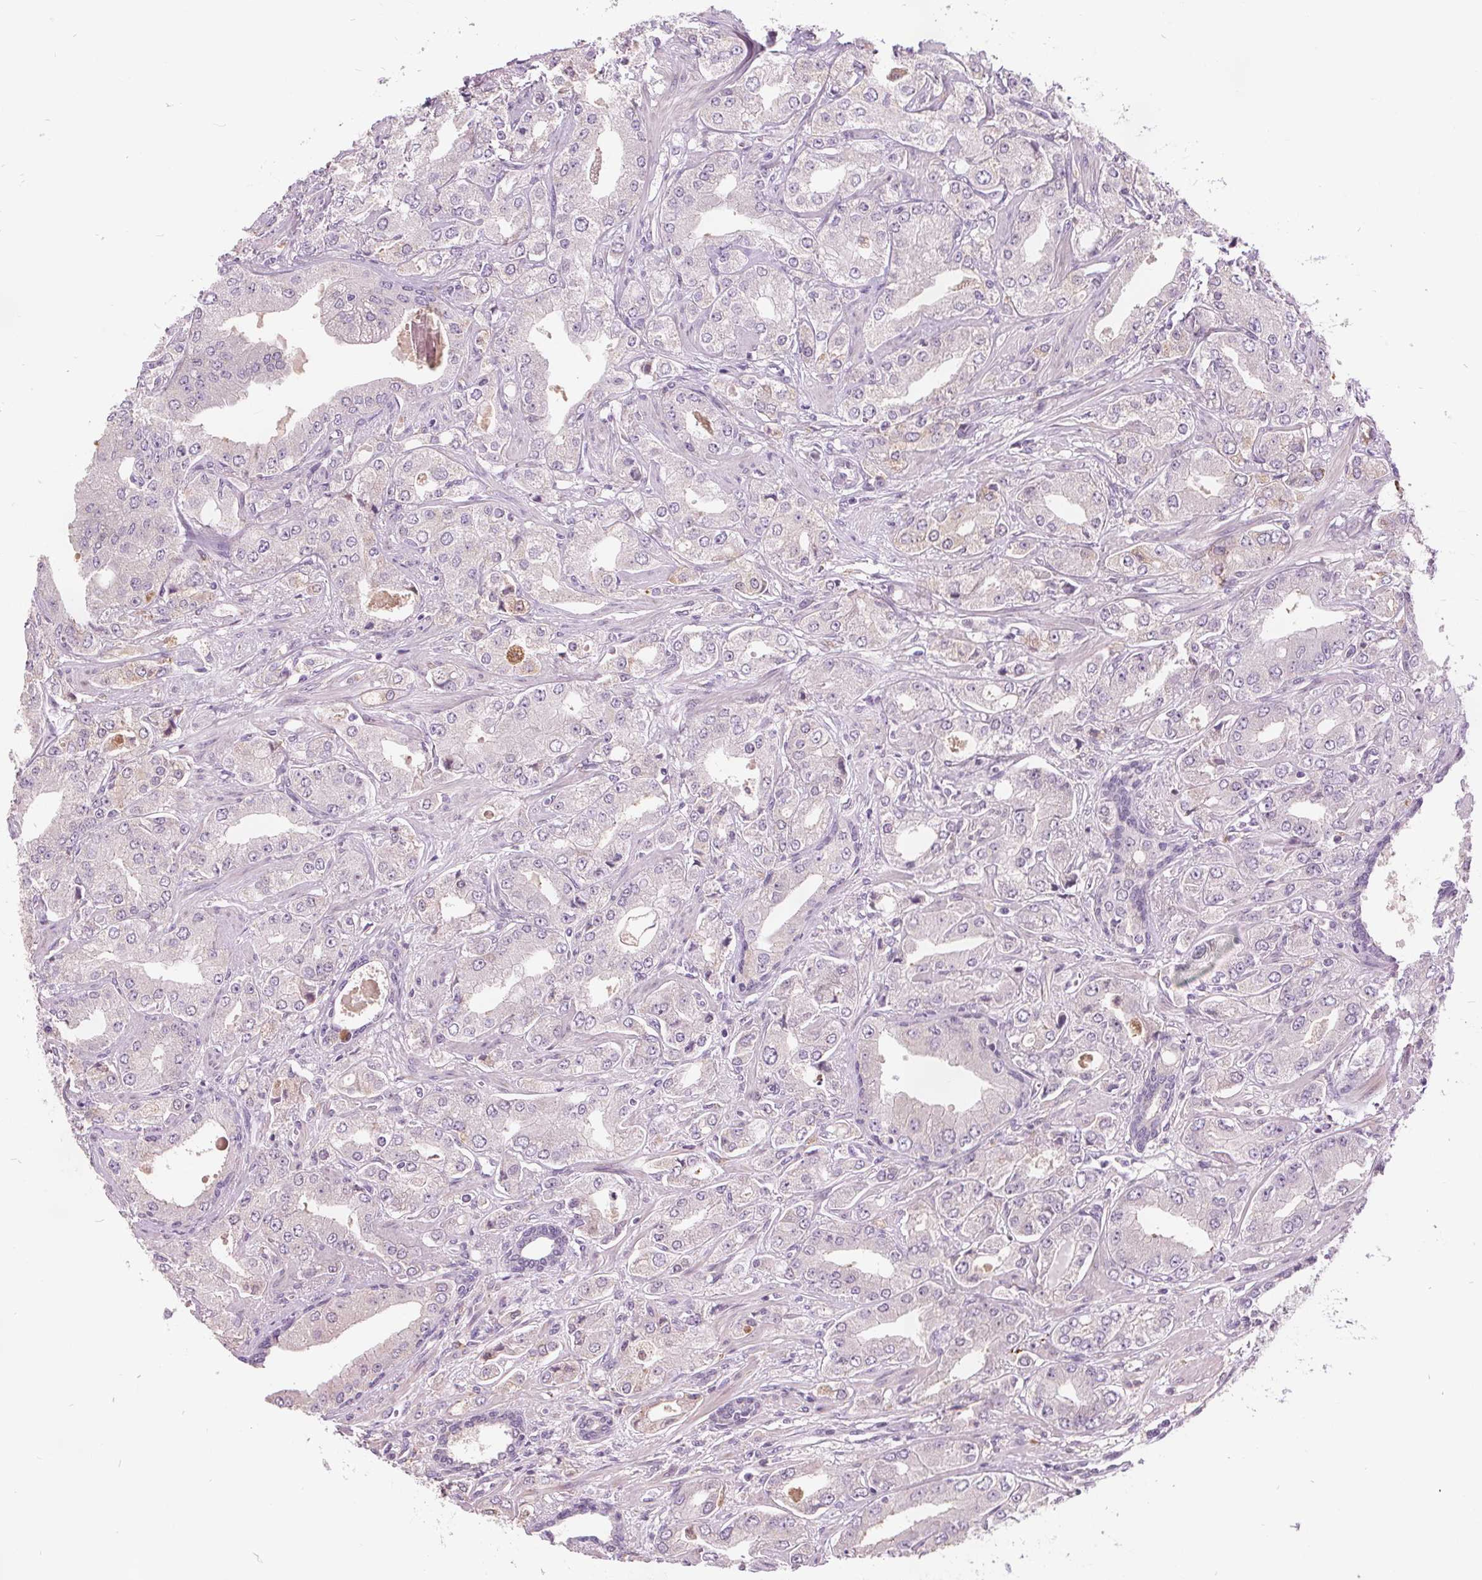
{"staining": {"intensity": "negative", "quantity": "none", "location": "none"}, "tissue": "prostate cancer", "cell_type": "Tumor cells", "image_type": "cancer", "snomed": [{"axis": "morphology", "description": "Adenocarcinoma, Low grade"}, {"axis": "topography", "description": "Prostate"}], "caption": "A histopathology image of prostate cancer (adenocarcinoma (low-grade)) stained for a protein shows no brown staining in tumor cells.", "gene": "ACOX2", "patient": {"sex": "male", "age": 60}}